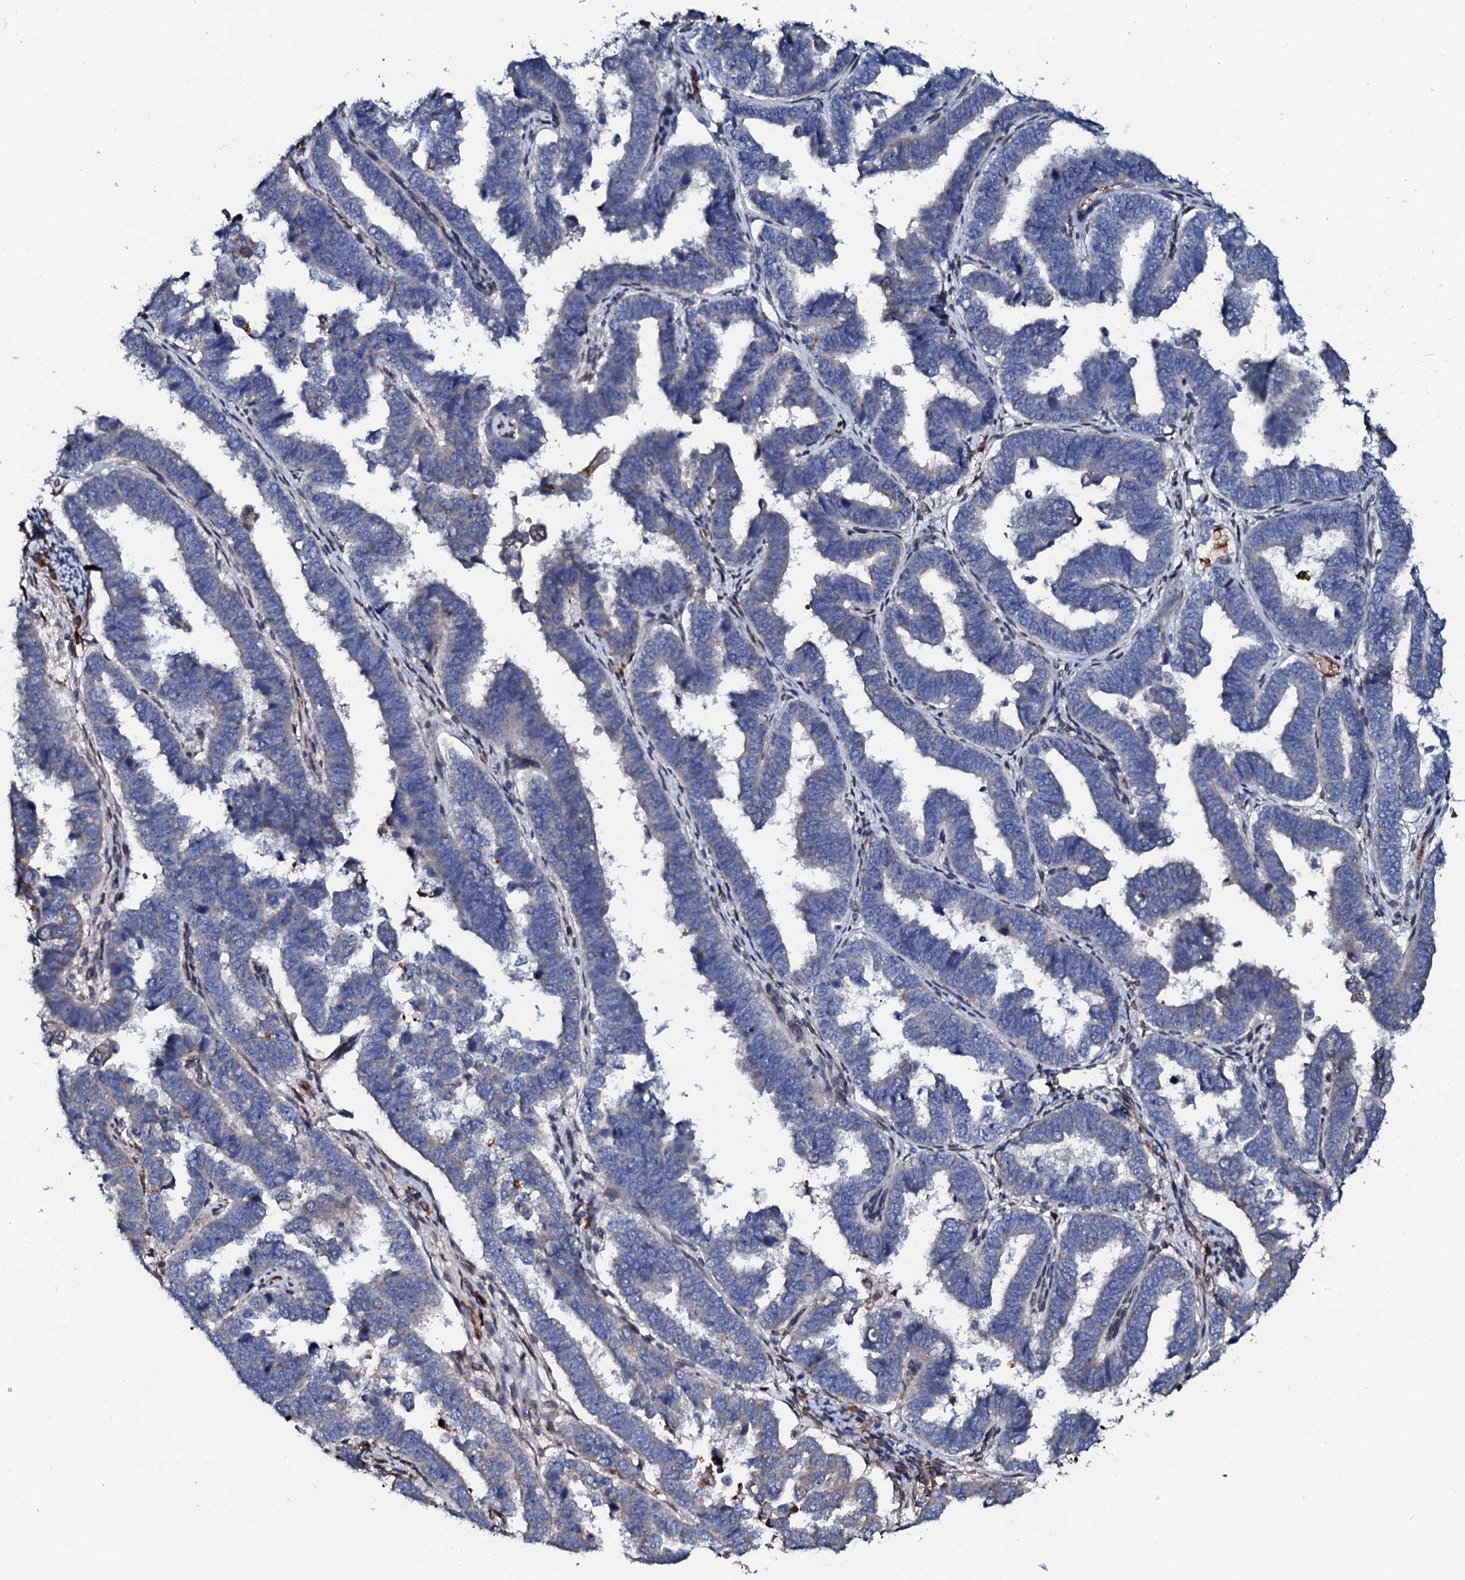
{"staining": {"intensity": "negative", "quantity": "none", "location": "none"}, "tissue": "endometrial cancer", "cell_type": "Tumor cells", "image_type": "cancer", "snomed": [{"axis": "morphology", "description": "Adenocarcinoma, NOS"}, {"axis": "topography", "description": "Endometrium"}], "caption": "Human adenocarcinoma (endometrial) stained for a protein using immunohistochemistry shows no positivity in tumor cells.", "gene": "NRP2", "patient": {"sex": "female", "age": 75}}